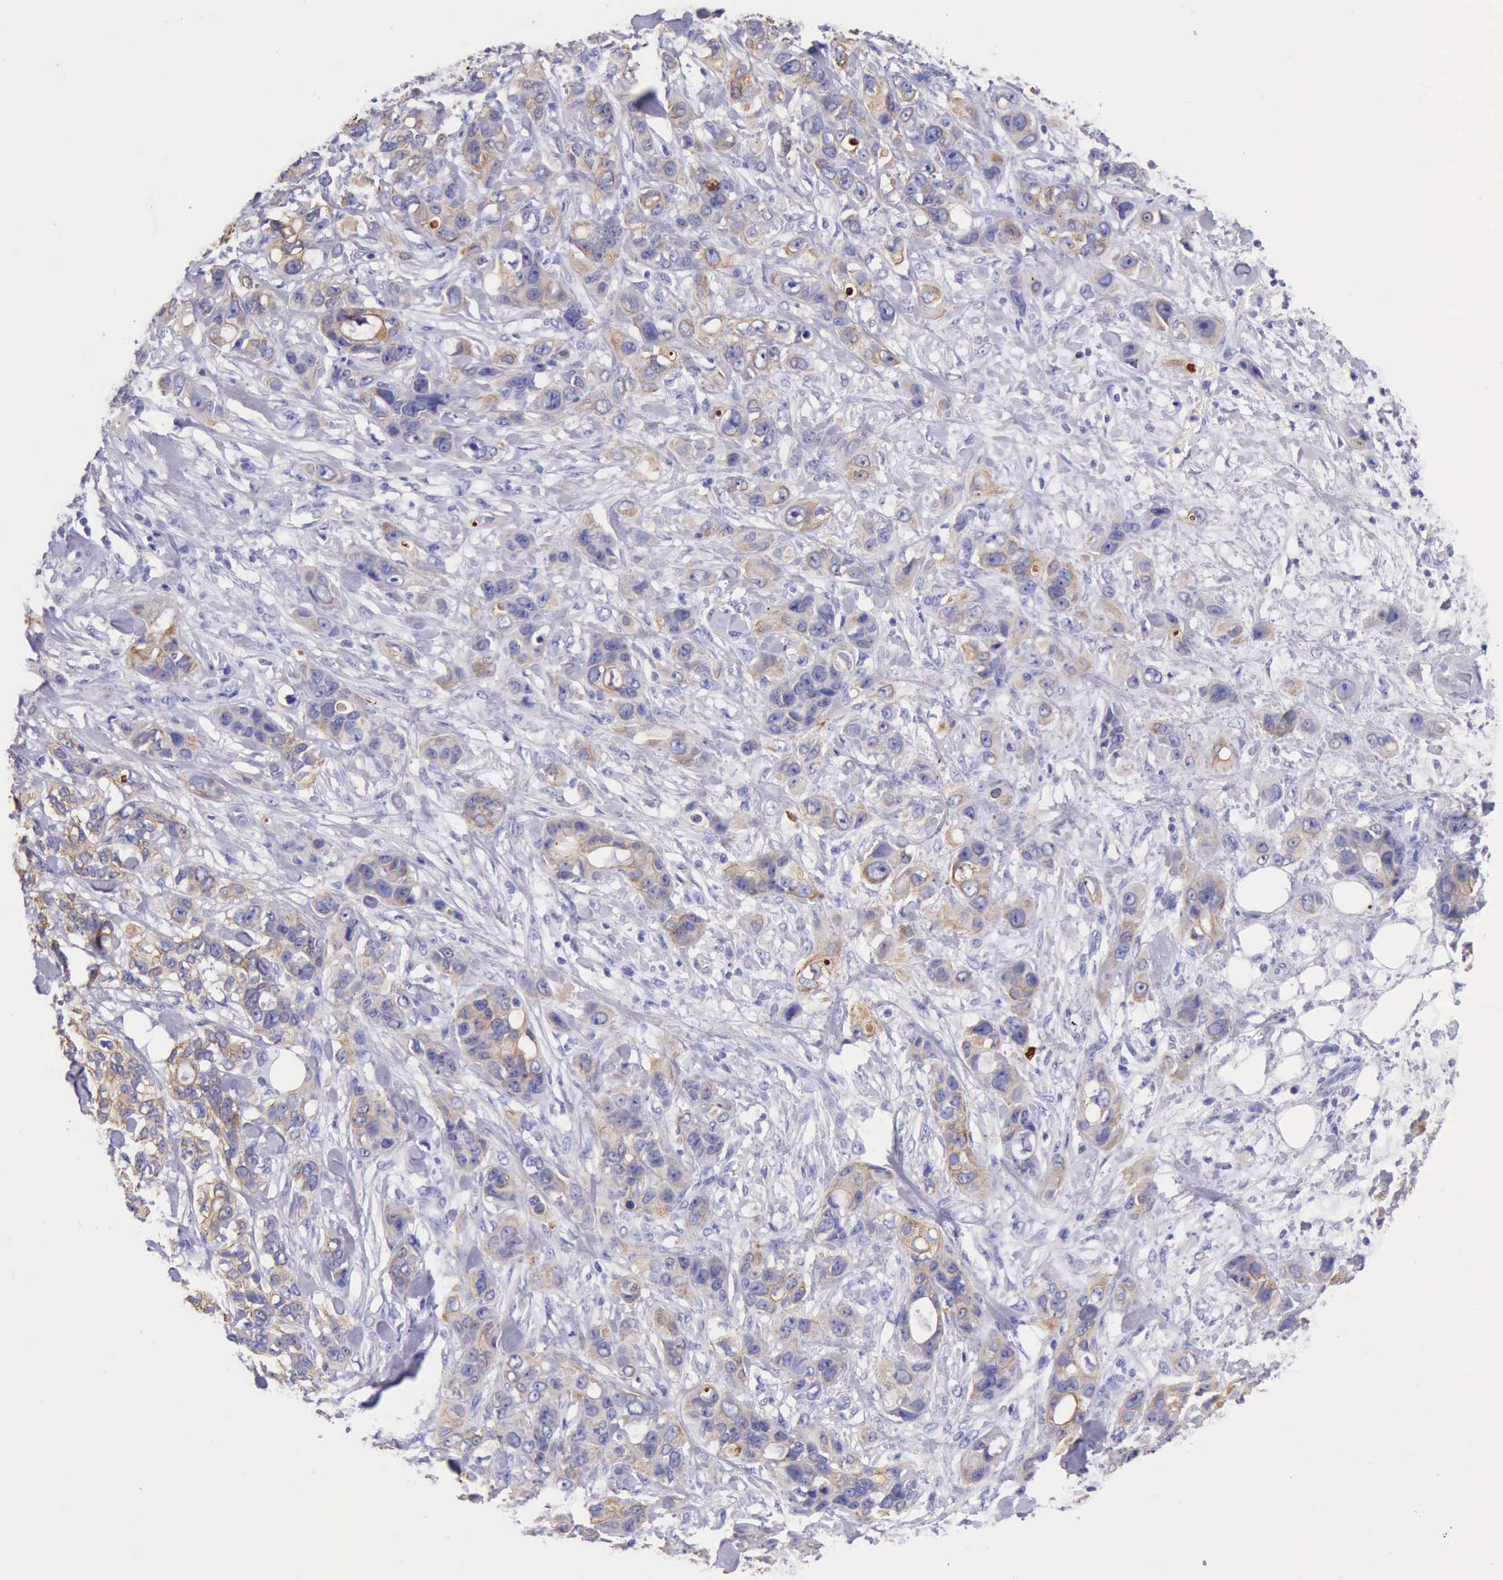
{"staining": {"intensity": "weak", "quantity": "25%-75%", "location": "cytoplasmic/membranous"}, "tissue": "stomach cancer", "cell_type": "Tumor cells", "image_type": "cancer", "snomed": [{"axis": "morphology", "description": "Adenocarcinoma, NOS"}, {"axis": "topography", "description": "Stomach, upper"}], "caption": "Brown immunohistochemical staining in human stomach adenocarcinoma exhibits weak cytoplasmic/membranous positivity in approximately 25%-75% of tumor cells. The protein is stained brown, and the nuclei are stained in blue (DAB IHC with brightfield microscopy, high magnification).", "gene": "KRT8", "patient": {"sex": "male", "age": 47}}